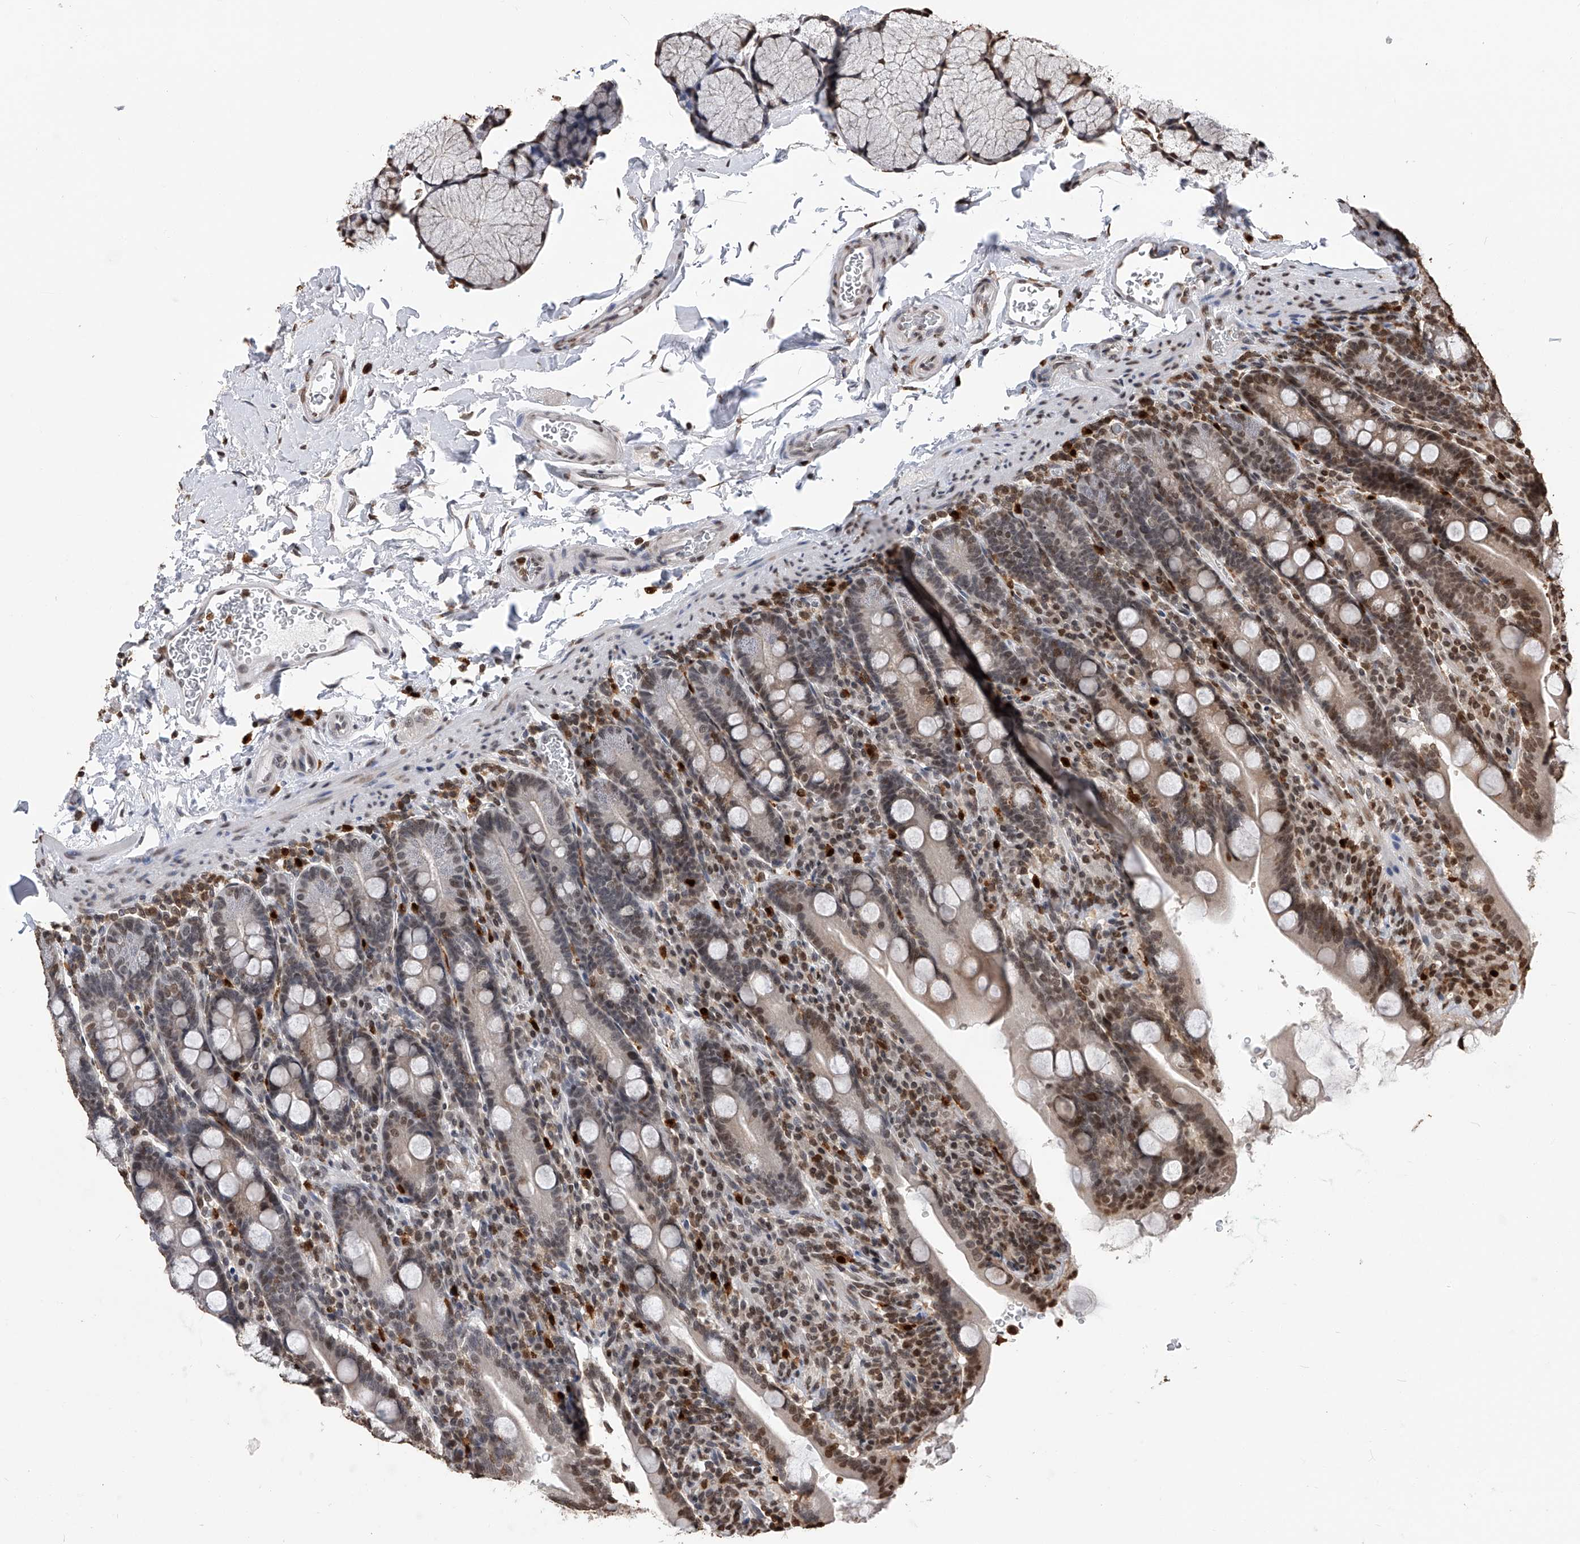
{"staining": {"intensity": "moderate", "quantity": "<25%", "location": "nuclear"}, "tissue": "duodenum", "cell_type": "Glandular cells", "image_type": "normal", "snomed": [{"axis": "morphology", "description": "Normal tissue, NOS"}, {"axis": "topography", "description": "Duodenum"}], "caption": "Immunohistochemical staining of unremarkable duodenum reveals moderate nuclear protein expression in approximately <25% of glandular cells. Immunohistochemistry (ihc) stains the protein of interest in brown and the nuclei are stained blue.", "gene": "CFAP410", "patient": {"sex": "male", "age": 35}}